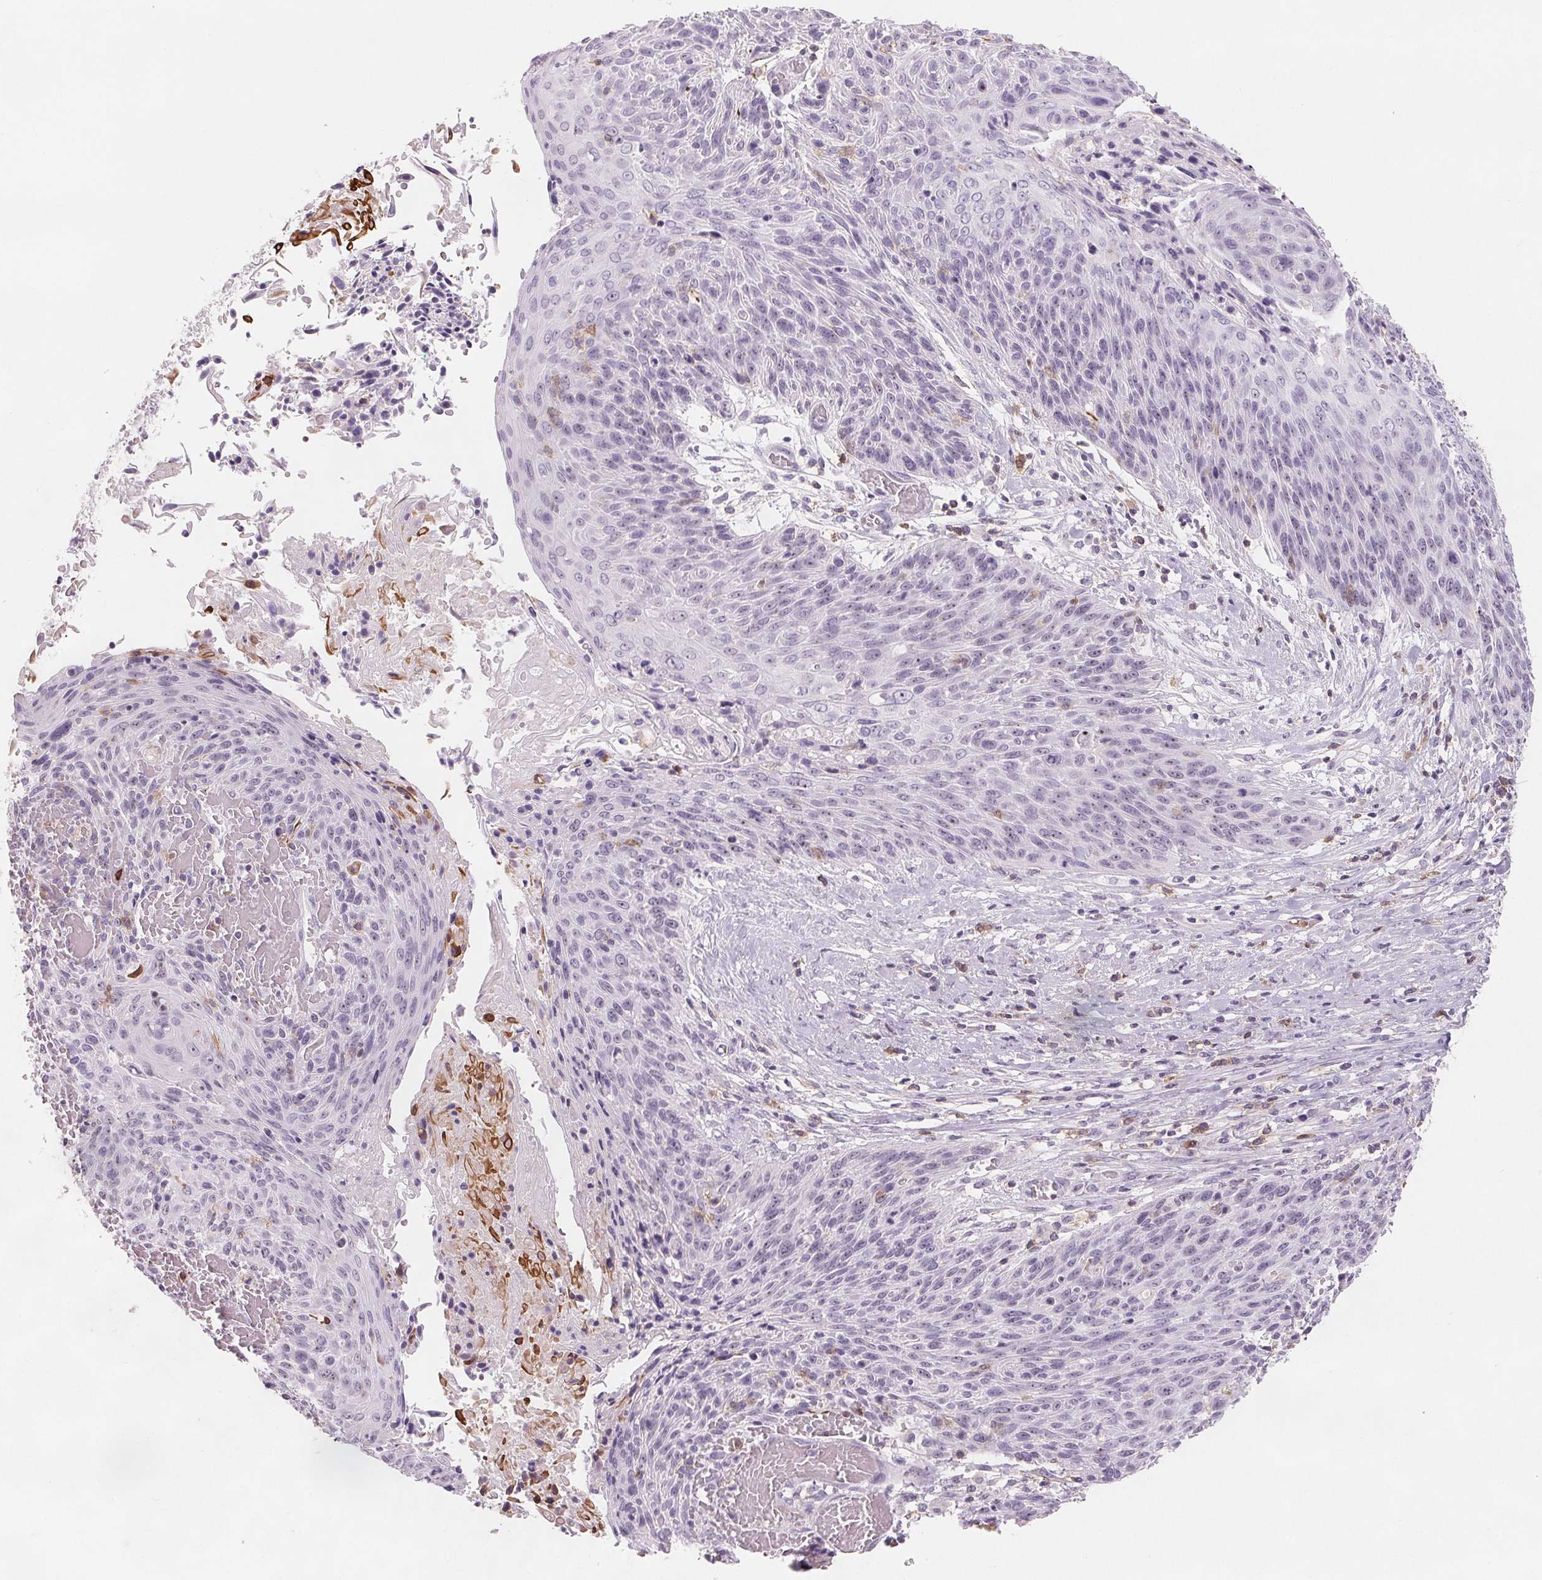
{"staining": {"intensity": "negative", "quantity": "none", "location": "none"}, "tissue": "cervical cancer", "cell_type": "Tumor cells", "image_type": "cancer", "snomed": [{"axis": "morphology", "description": "Squamous cell carcinoma, NOS"}, {"axis": "topography", "description": "Cervix"}], "caption": "High magnification brightfield microscopy of squamous cell carcinoma (cervical) stained with DAB (3,3'-diaminobenzidine) (brown) and counterstained with hematoxylin (blue): tumor cells show no significant expression. (DAB immunohistochemistry, high magnification).", "gene": "CD69", "patient": {"sex": "female", "age": 45}}